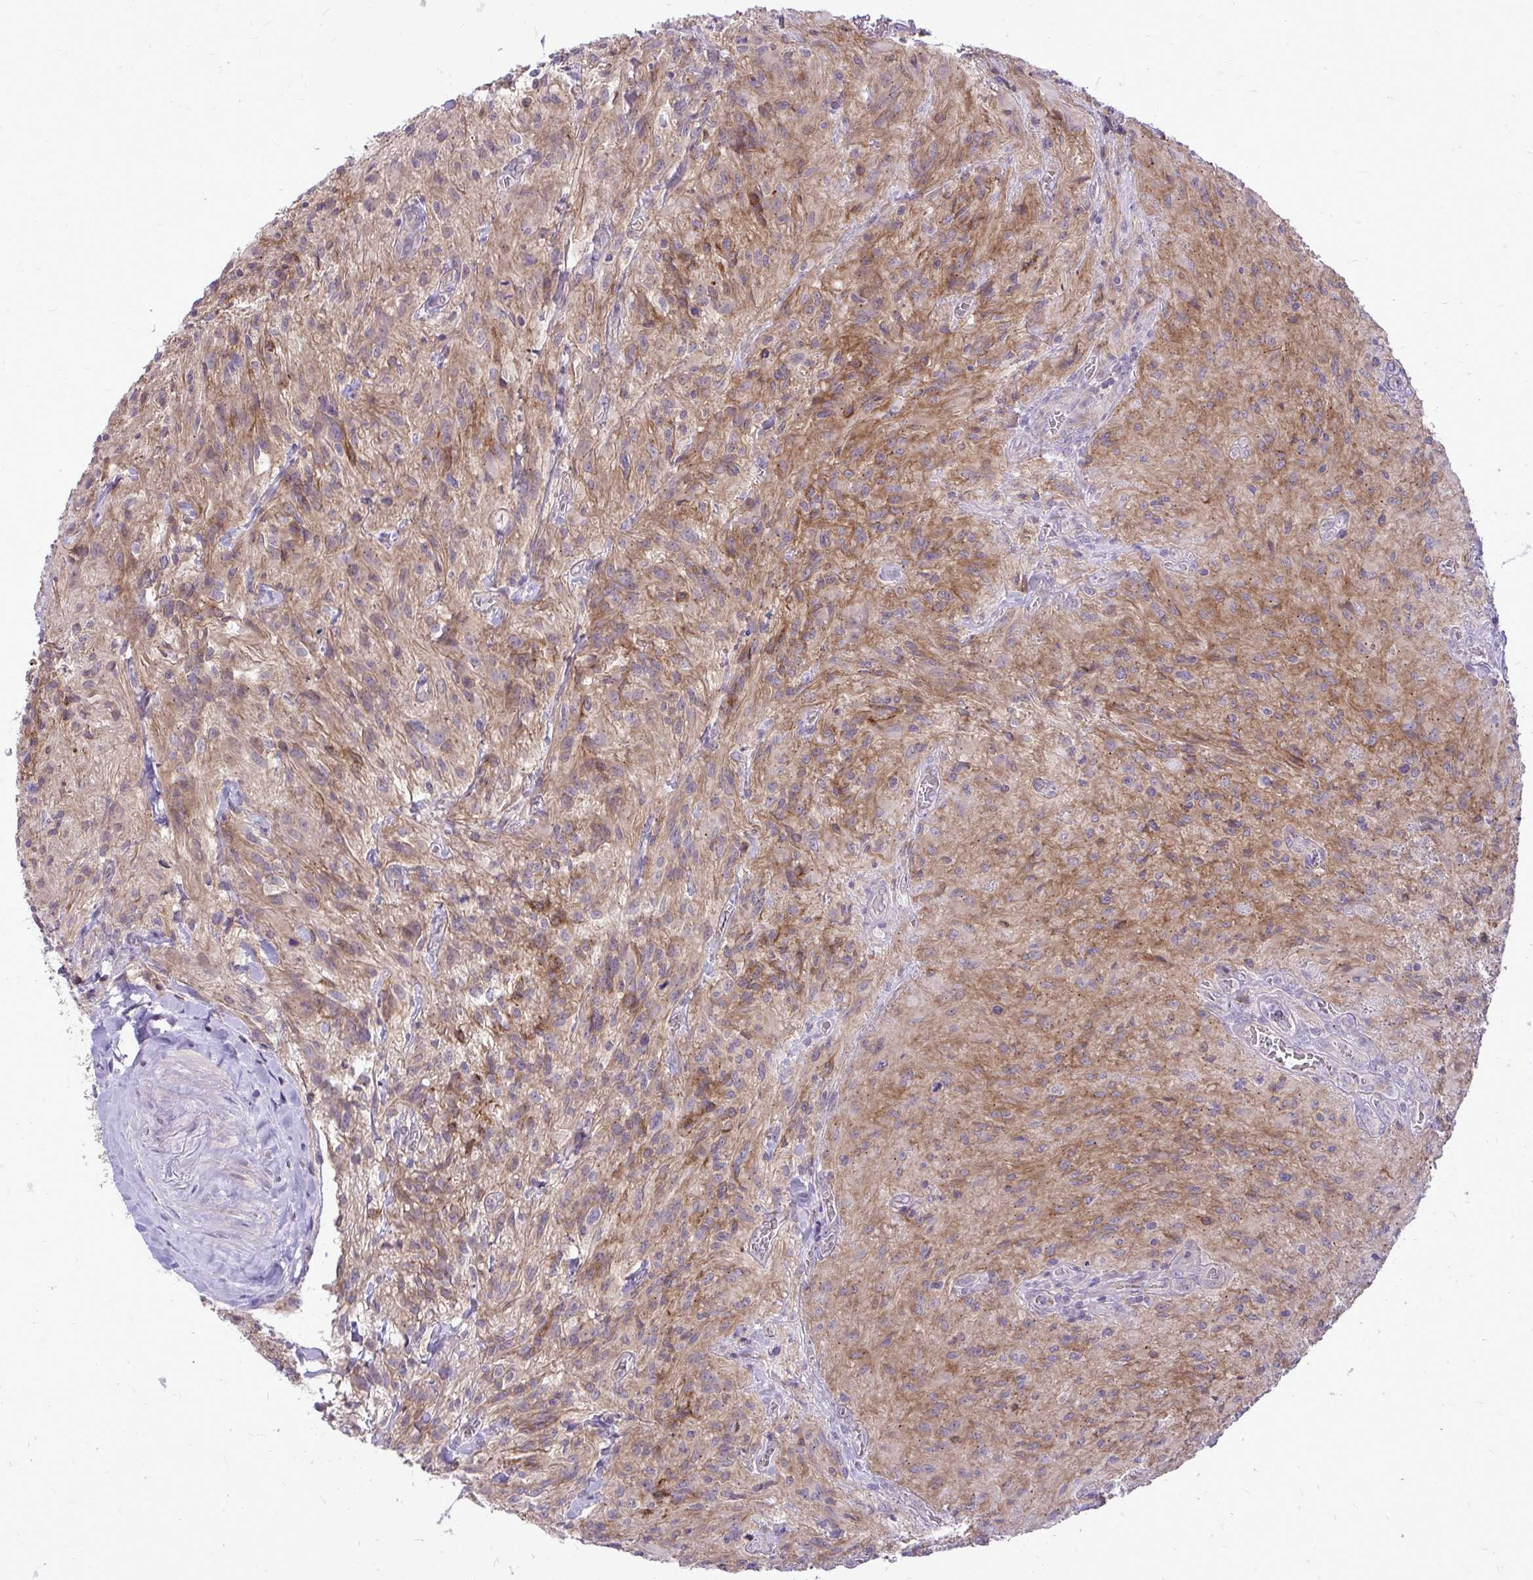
{"staining": {"intensity": "weak", "quantity": "25%-75%", "location": "cytoplasmic/membranous"}, "tissue": "glioma", "cell_type": "Tumor cells", "image_type": "cancer", "snomed": [{"axis": "morphology", "description": "Glioma, malignant, High grade"}, {"axis": "topography", "description": "Brain"}], "caption": "Tumor cells show weak cytoplasmic/membranous staining in about 25%-75% of cells in glioma.", "gene": "SPTBN2", "patient": {"sex": "male", "age": 47}}